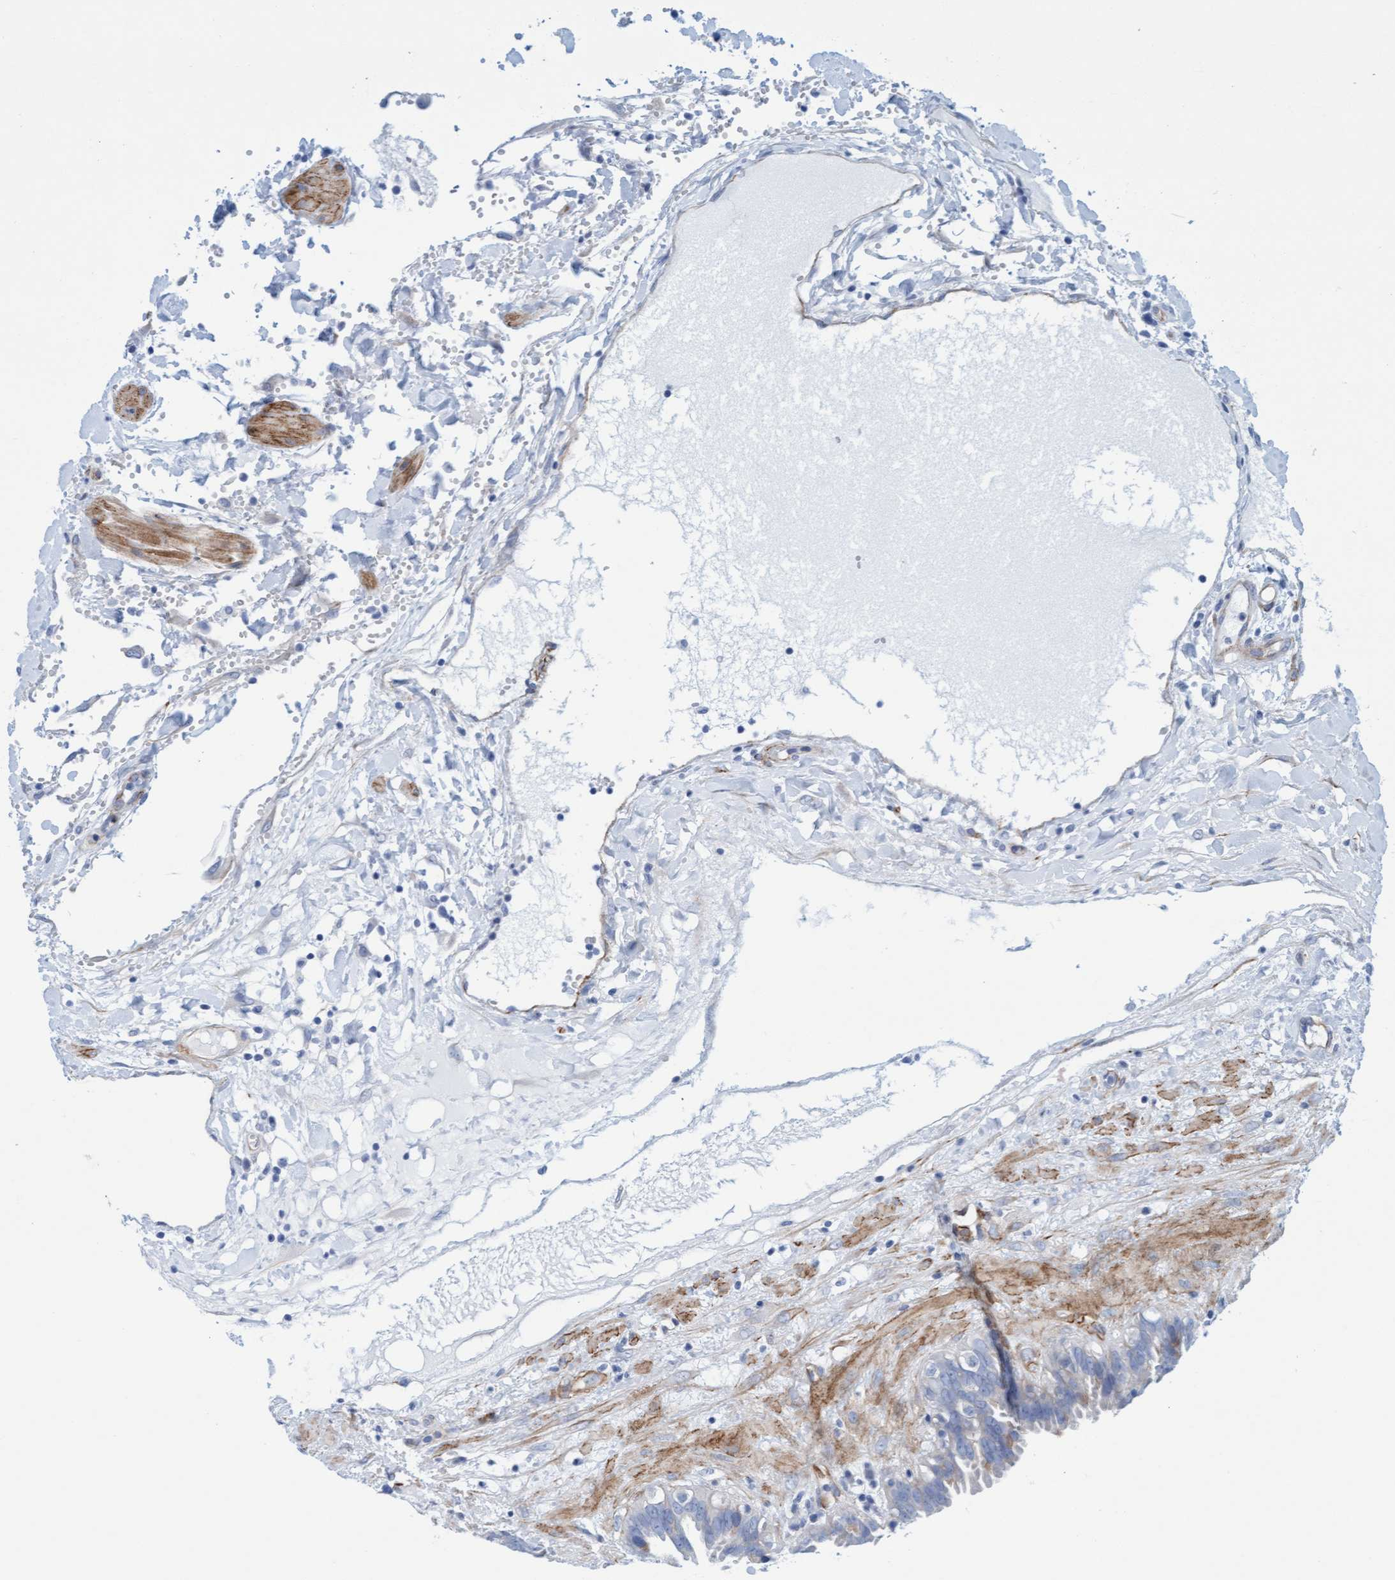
{"staining": {"intensity": "weak", "quantity": "<25%", "location": "cytoplasmic/membranous"}, "tissue": "fallopian tube", "cell_type": "Glandular cells", "image_type": "normal", "snomed": [{"axis": "morphology", "description": "Normal tissue, NOS"}, {"axis": "topography", "description": "Fallopian tube"}, {"axis": "topography", "description": "Placenta"}], "caption": "Protein analysis of benign fallopian tube demonstrates no significant positivity in glandular cells.", "gene": "MTFR1", "patient": {"sex": "female", "age": 32}}